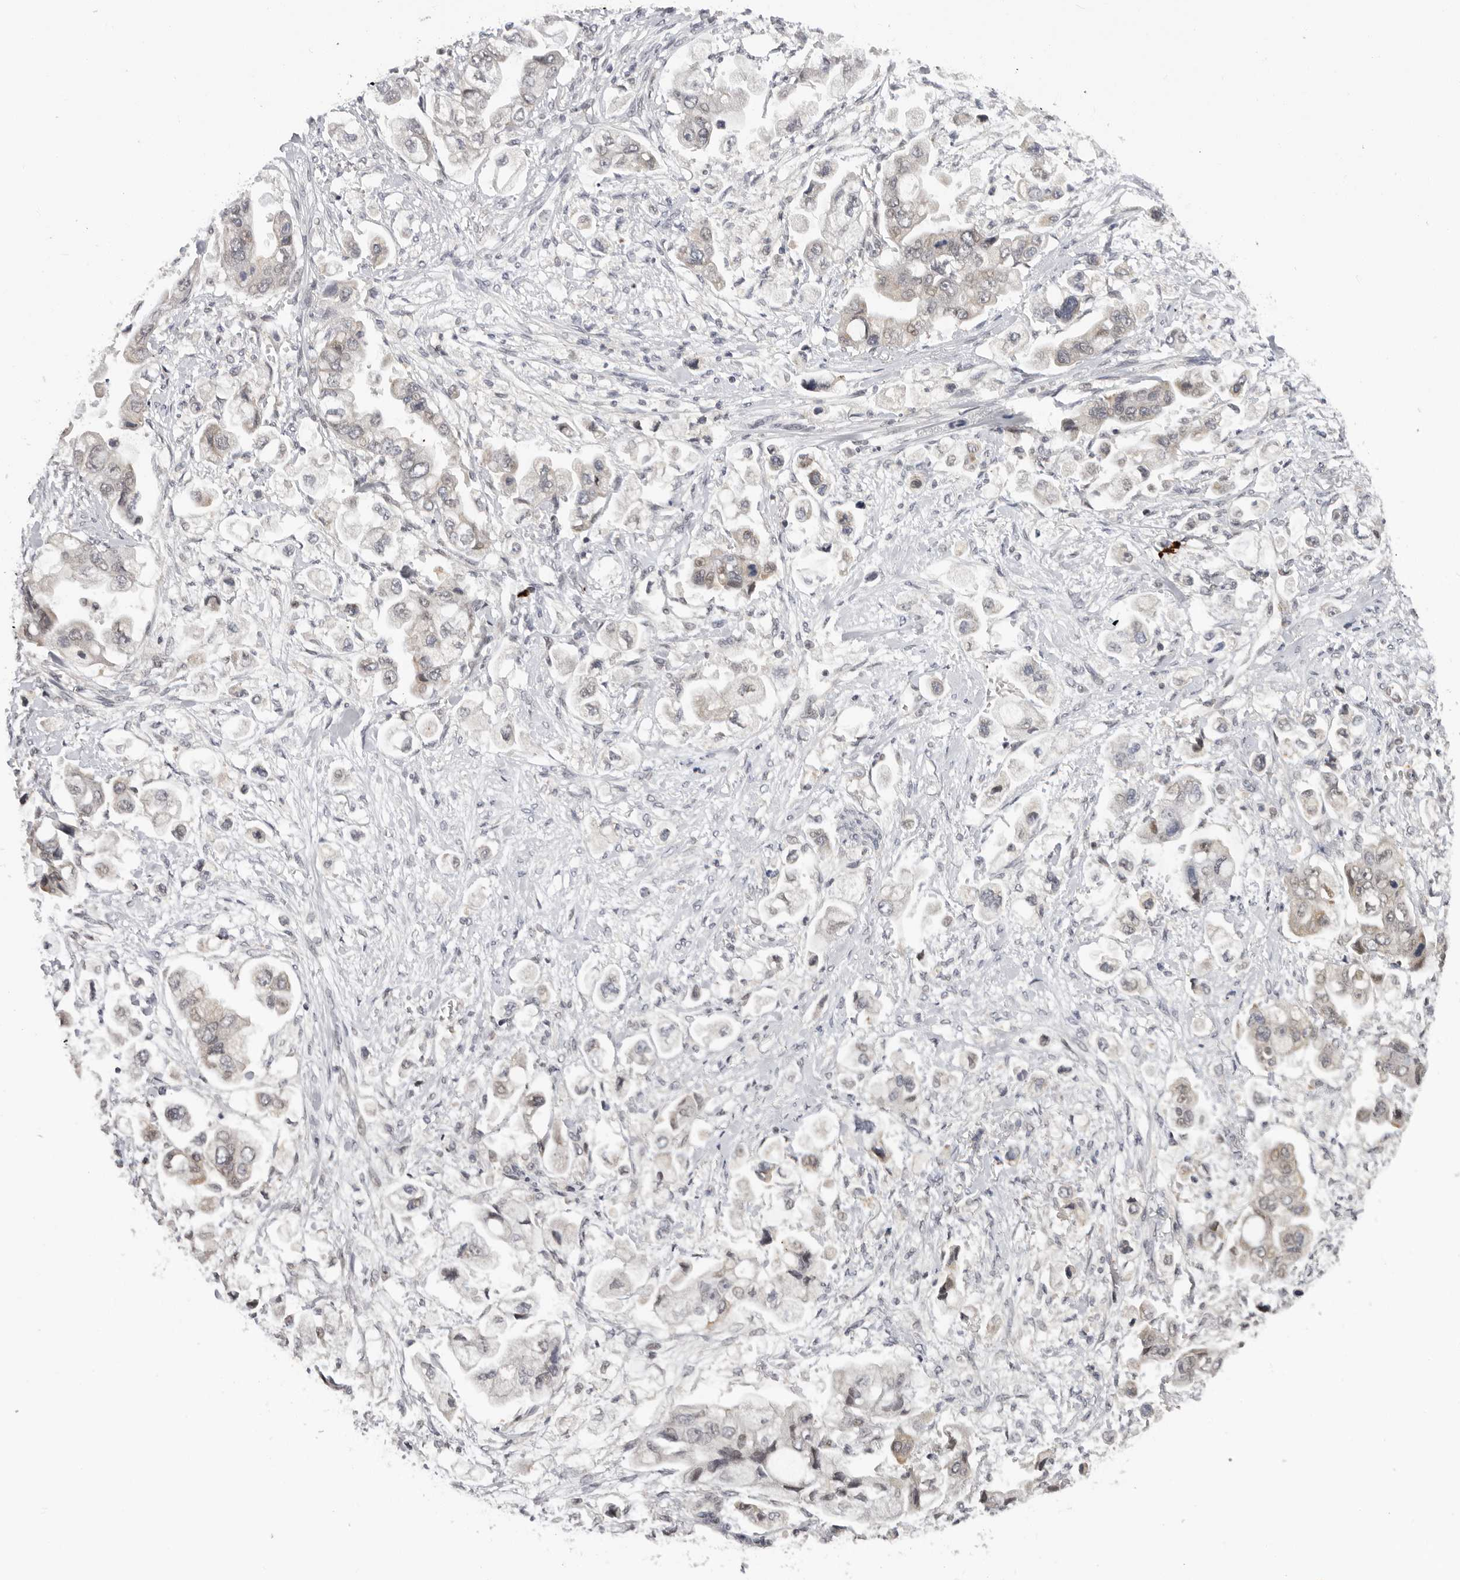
{"staining": {"intensity": "negative", "quantity": "none", "location": "none"}, "tissue": "stomach cancer", "cell_type": "Tumor cells", "image_type": "cancer", "snomed": [{"axis": "morphology", "description": "Adenocarcinoma, NOS"}, {"axis": "topography", "description": "Stomach"}], "caption": "Stomach adenocarcinoma stained for a protein using immunohistochemistry displays no expression tumor cells.", "gene": "KIF2B", "patient": {"sex": "male", "age": 62}}